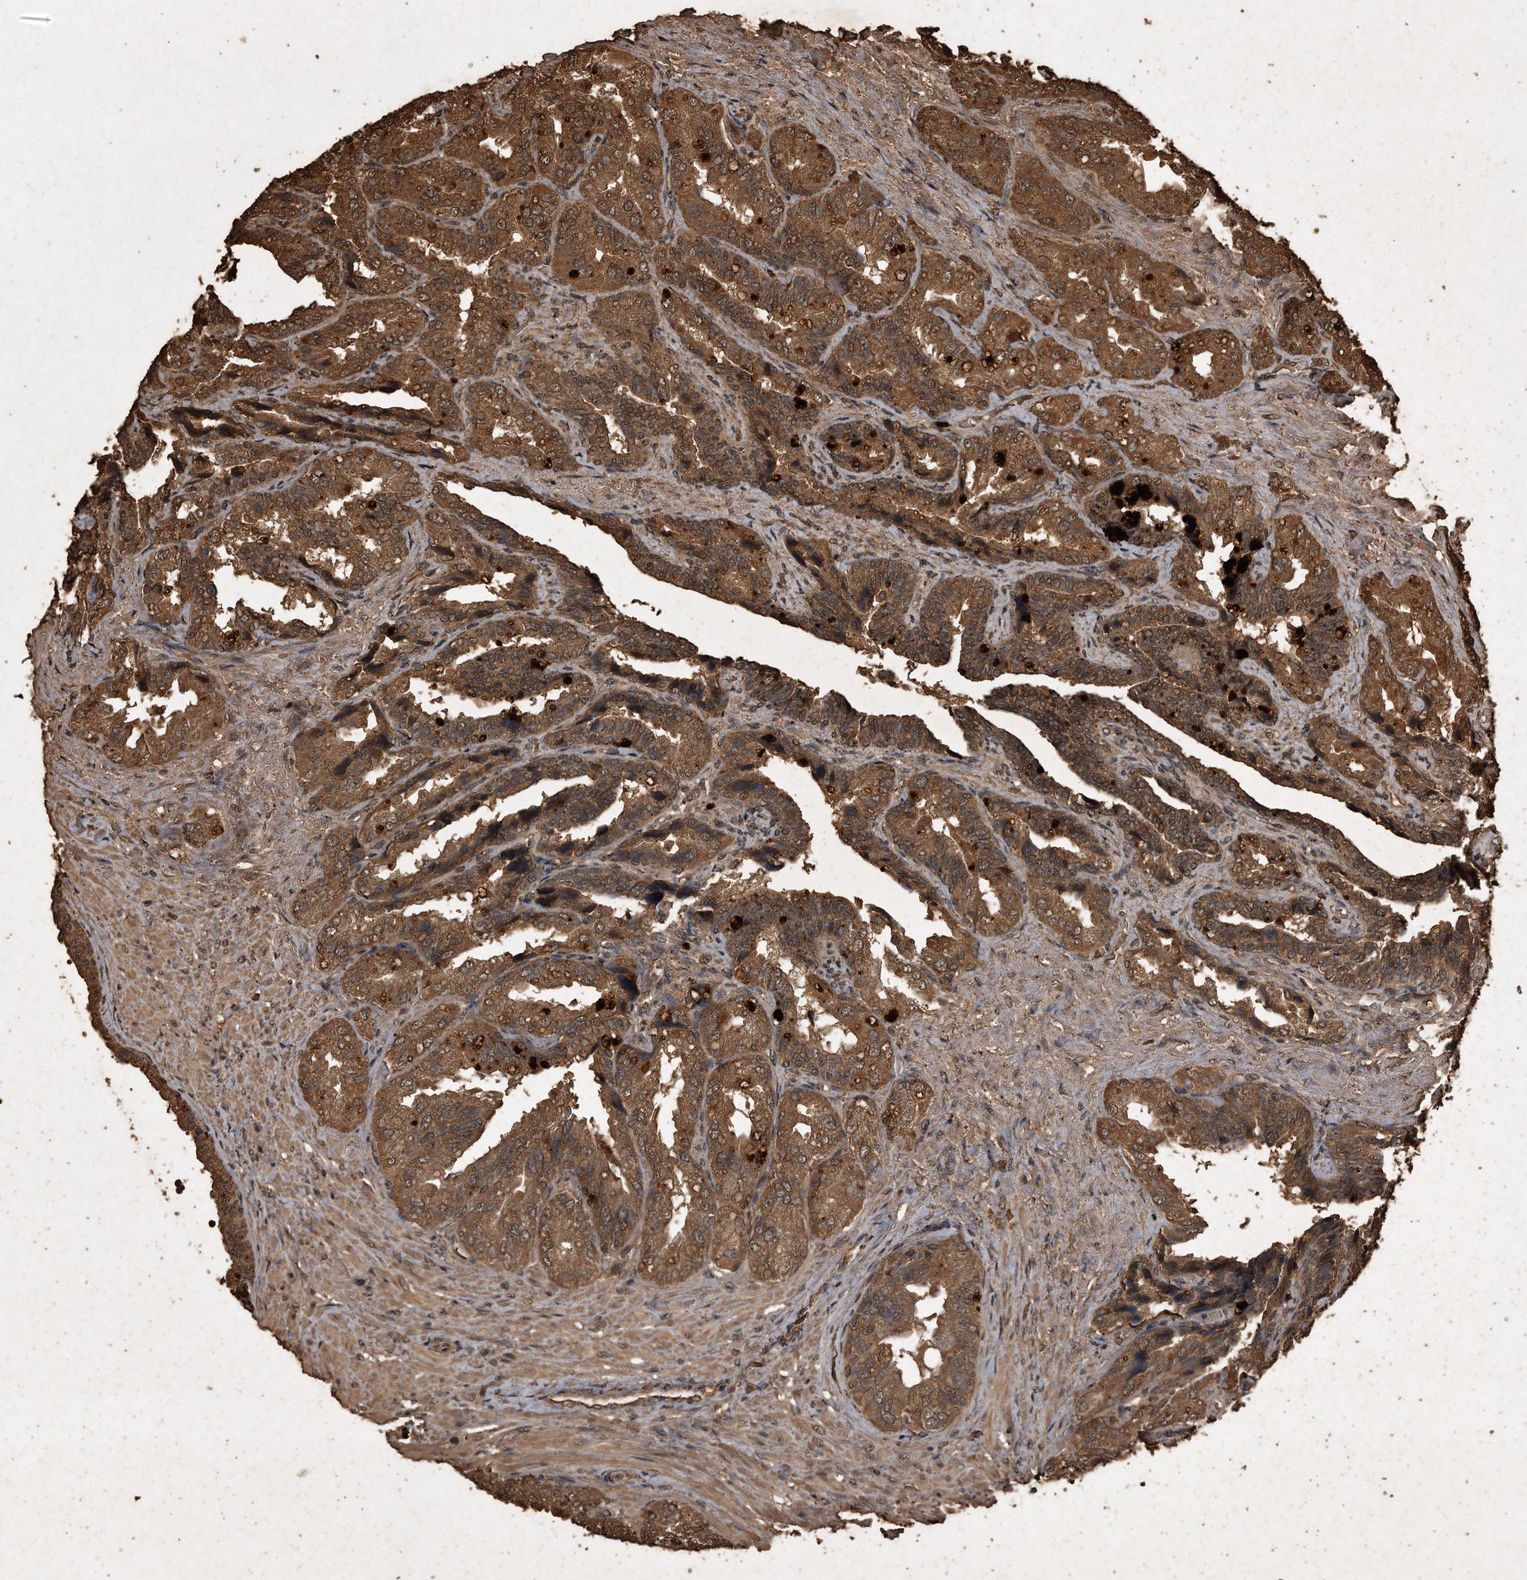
{"staining": {"intensity": "strong", "quantity": ">75%", "location": "cytoplasmic/membranous"}, "tissue": "seminal vesicle", "cell_type": "Glandular cells", "image_type": "normal", "snomed": [{"axis": "morphology", "description": "Normal tissue, NOS"}, {"axis": "topography", "description": "Seminal veicle"}, {"axis": "topography", "description": "Peripheral nerve tissue"}], "caption": "A high-resolution image shows immunohistochemistry (IHC) staining of normal seminal vesicle, which exhibits strong cytoplasmic/membranous expression in about >75% of glandular cells.", "gene": "CFLAR", "patient": {"sex": "male", "age": 63}}